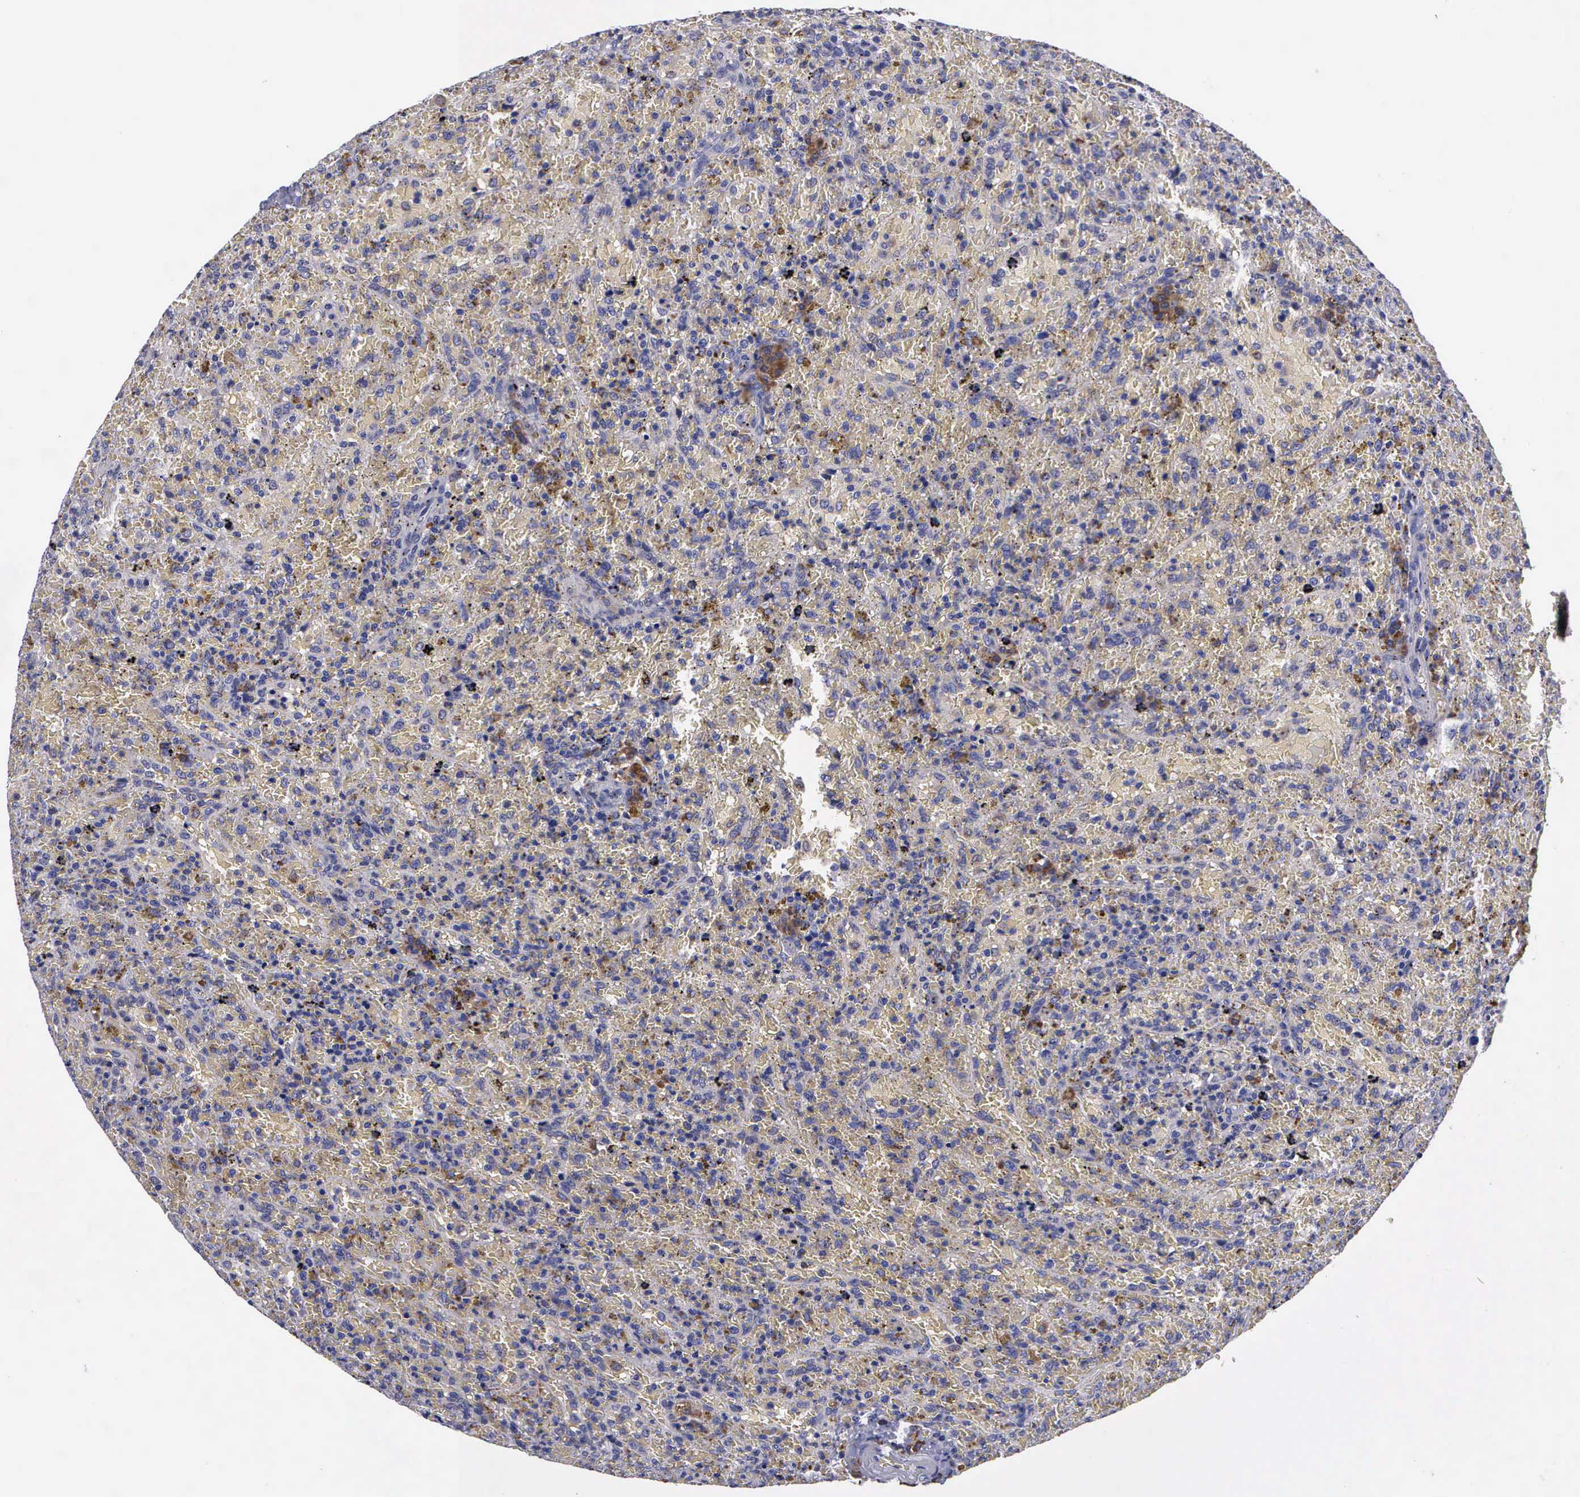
{"staining": {"intensity": "moderate", "quantity": "25%-75%", "location": "cytoplasmic/membranous"}, "tissue": "lymphoma", "cell_type": "Tumor cells", "image_type": "cancer", "snomed": [{"axis": "morphology", "description": "Malignant lymphoma, non-Hodgkin's type, High grade"}, {"axis": "topography", "description": "Spleen"}, {"axis": "topography", "description": "Lymph node"}], "caption": "High-grade malignant lymphoma, non-Hodgkin's type was stained to show a protein in brown. There is medium levels of moderate cytoplasmic/membranous staining in approximately 25%-75% of tumor cells.", "gene": "CRELD2", "patient": {"sex": "female", "age": 70}}